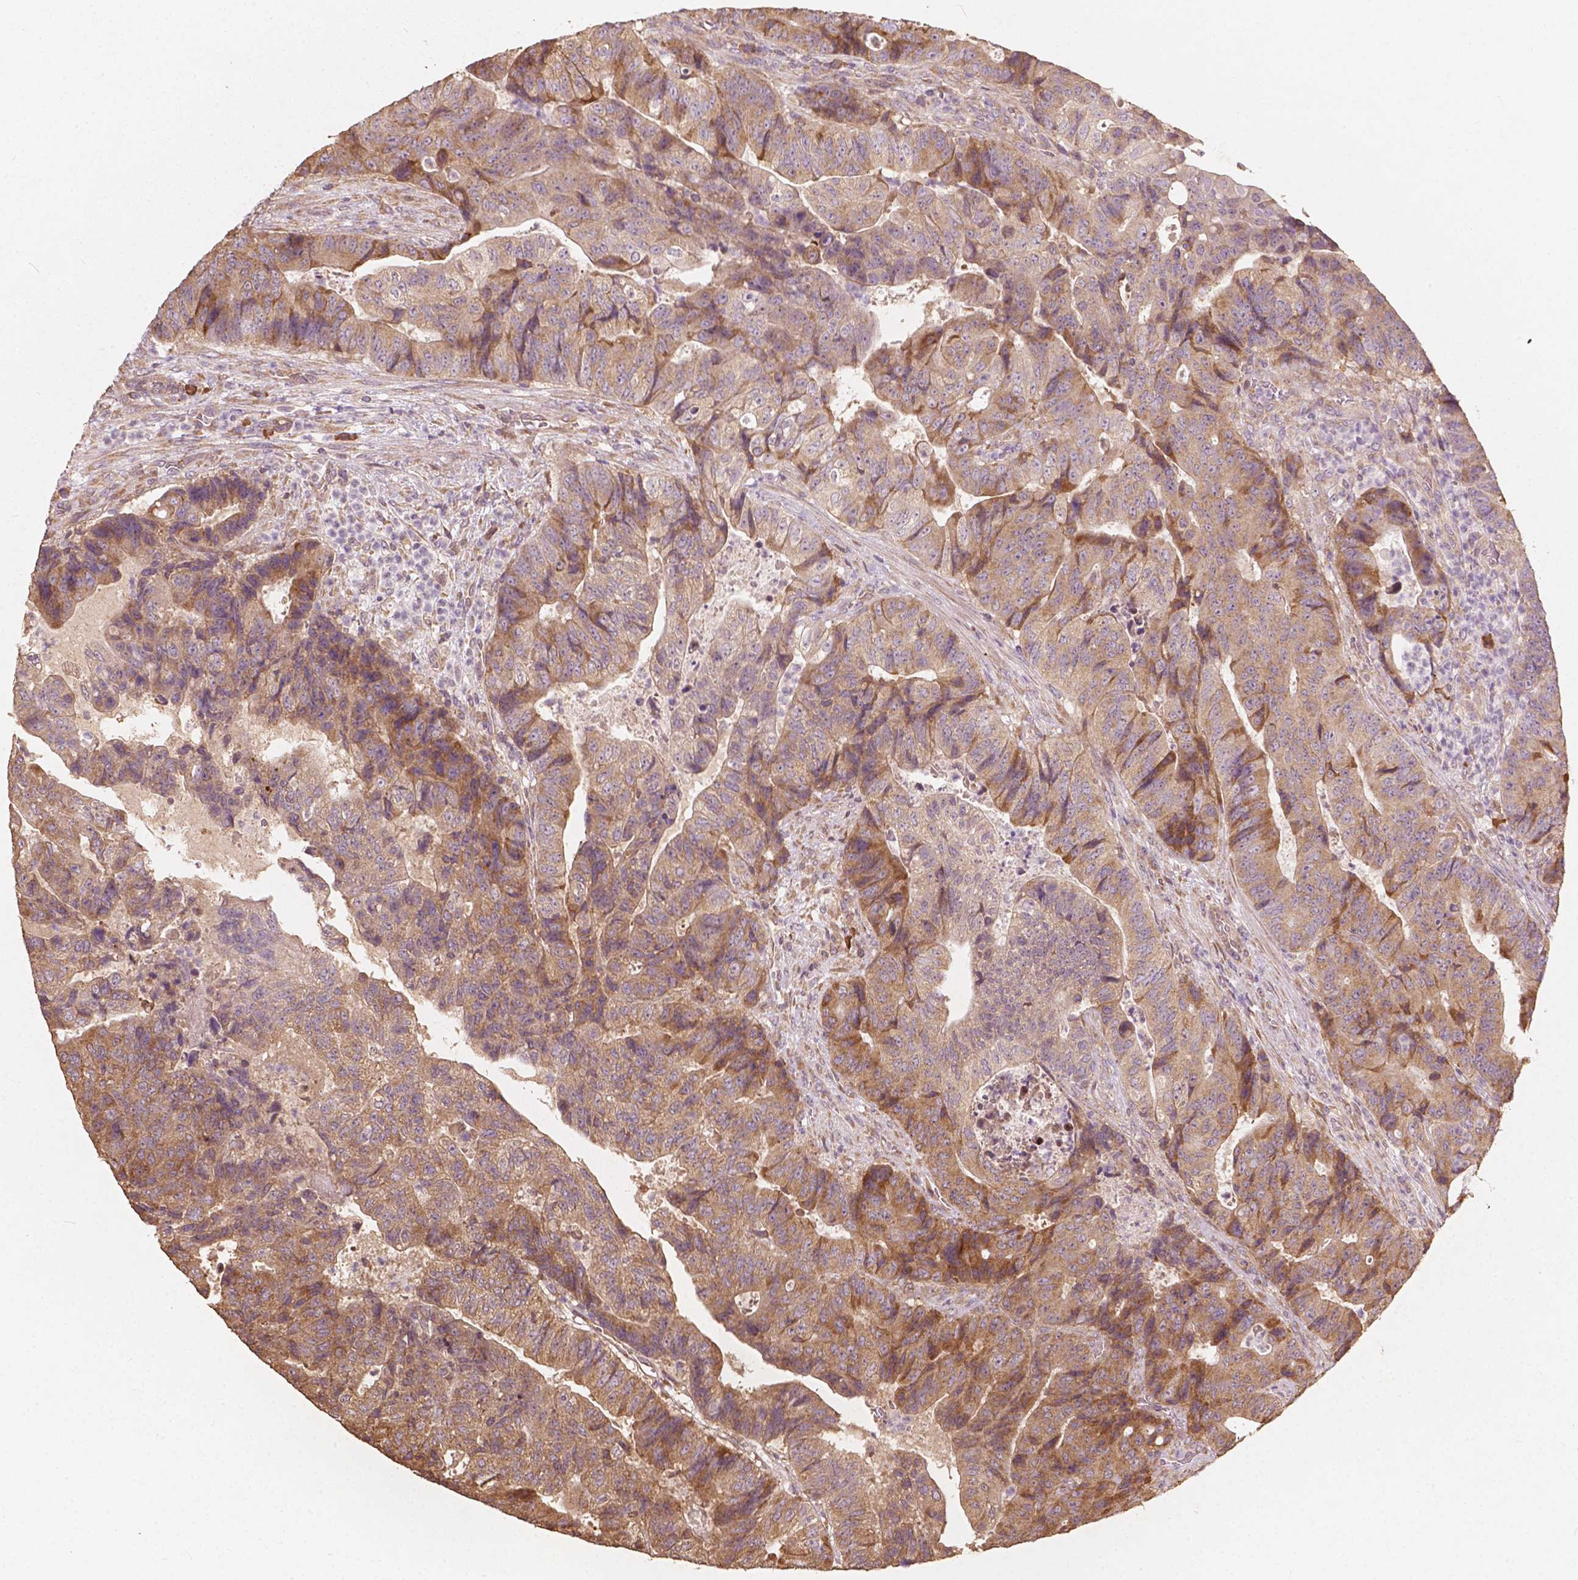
{"staining": {"intensity": "moderate", "quantity": "25%-75%", "location": "cytoplasmic/membranous"}, "tissue": "colorectal cancer", "cell_type": "Tumor cells", "image_type": "cancer", "snomed": [{"axis": "morphology", "description": "Normal tissue, NOS"}, {"axis": "morphology", "description": "Adenocarcinoma, NOS"}, {"axis": "topography", "description": "Colon"}], "caption": "Immunohistochemistry (DAB) staining of human colorectal adenocarcinoma demonstrates moderate cytoplasmic/membranous protein positivity in approximately 25%-75% of tumor cells.", "gene": "G3BP1", "patient": {"sex": "female", "age": 48}}